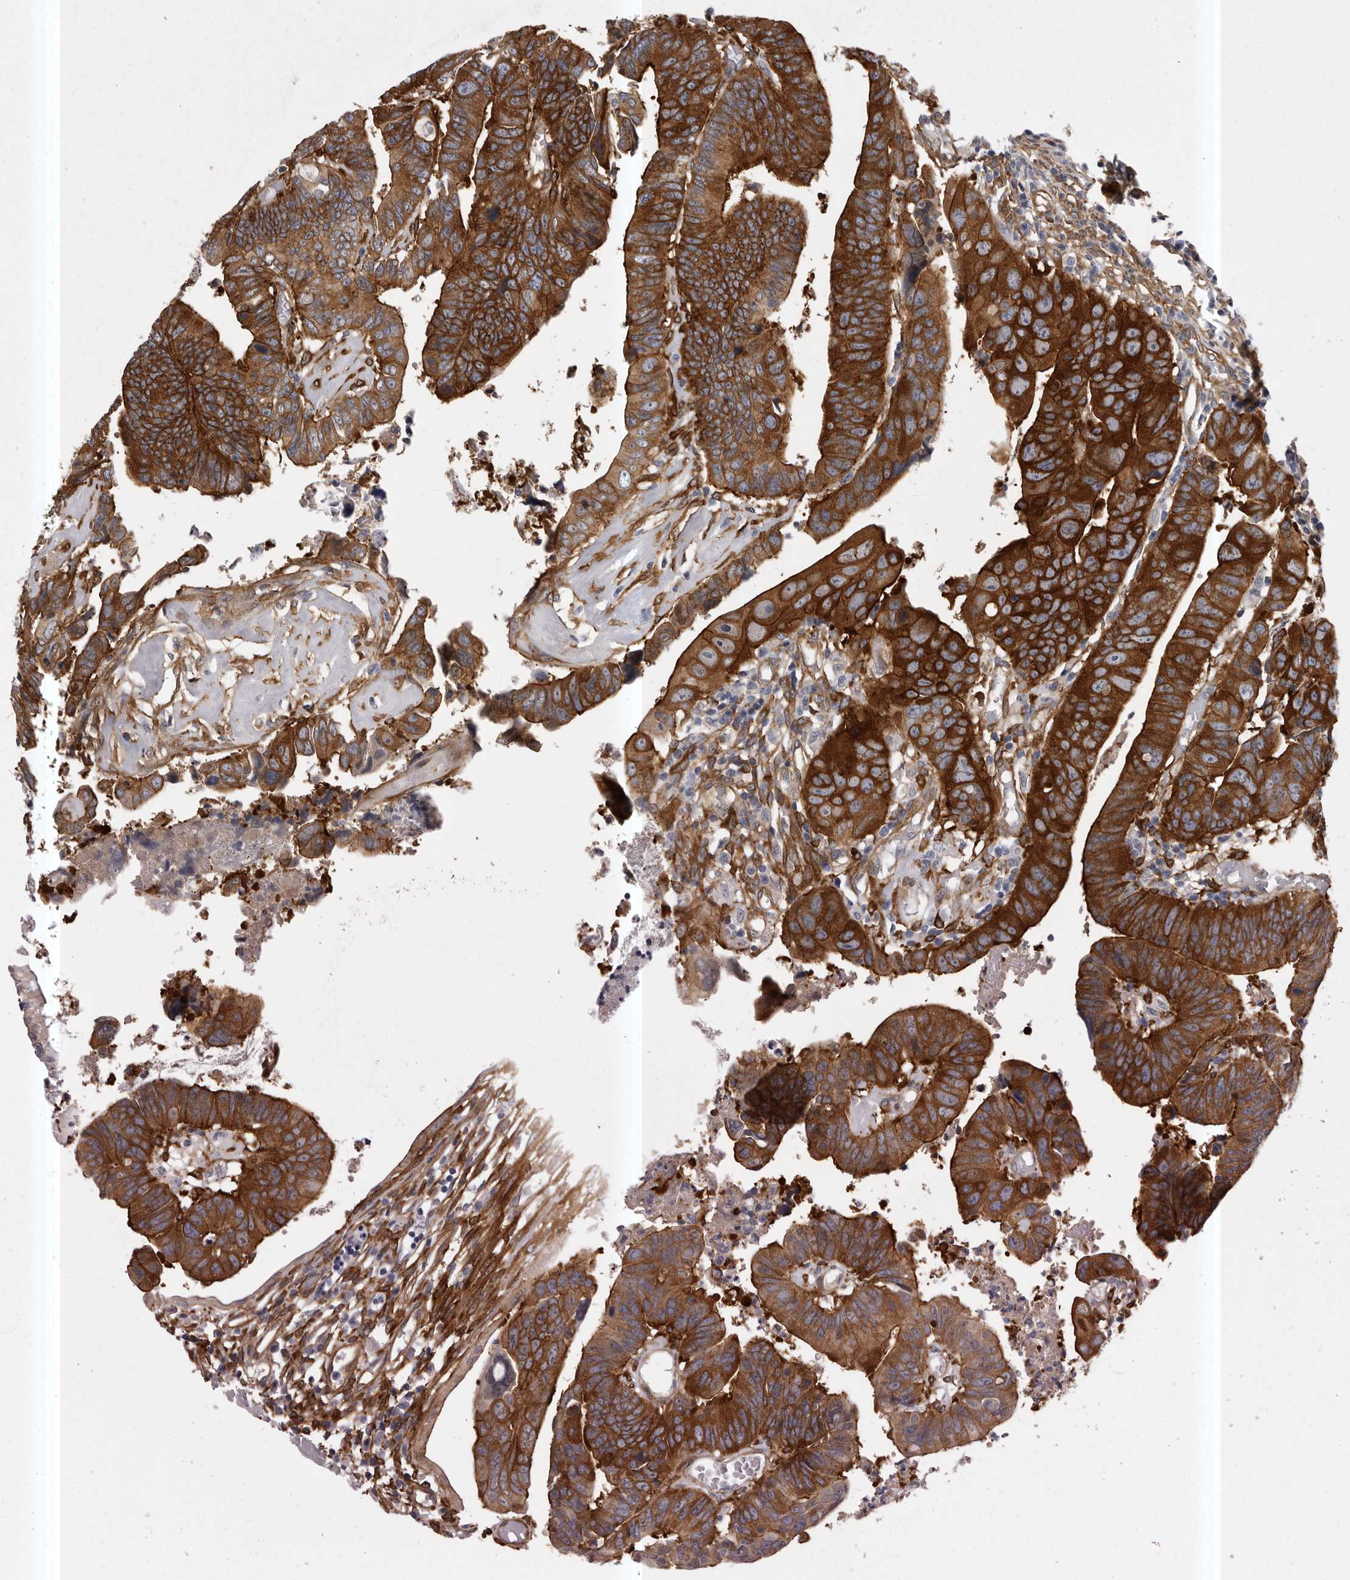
{"staining": {"intensity": "strong", "quantity": ">75%", "location": "cytoplasmic/membranous"}, "tissue": "colorectal cancer", "cell_type": "Tumor cells", "image_type": "cancer", "snomed": [{"axis": "morphology", "description": "Adenocarcinoma, NOS"}, {"axis": "topography", "description": "Rectum"}], "caption": "Immunohistochemical staining of human colorectal cancer exhibits high levels of strong cytoplasmic/membranous positivity in about >75% of tumor cells.", "gene": "ENAH", "patient": {"sex": "female", "age": 65}}